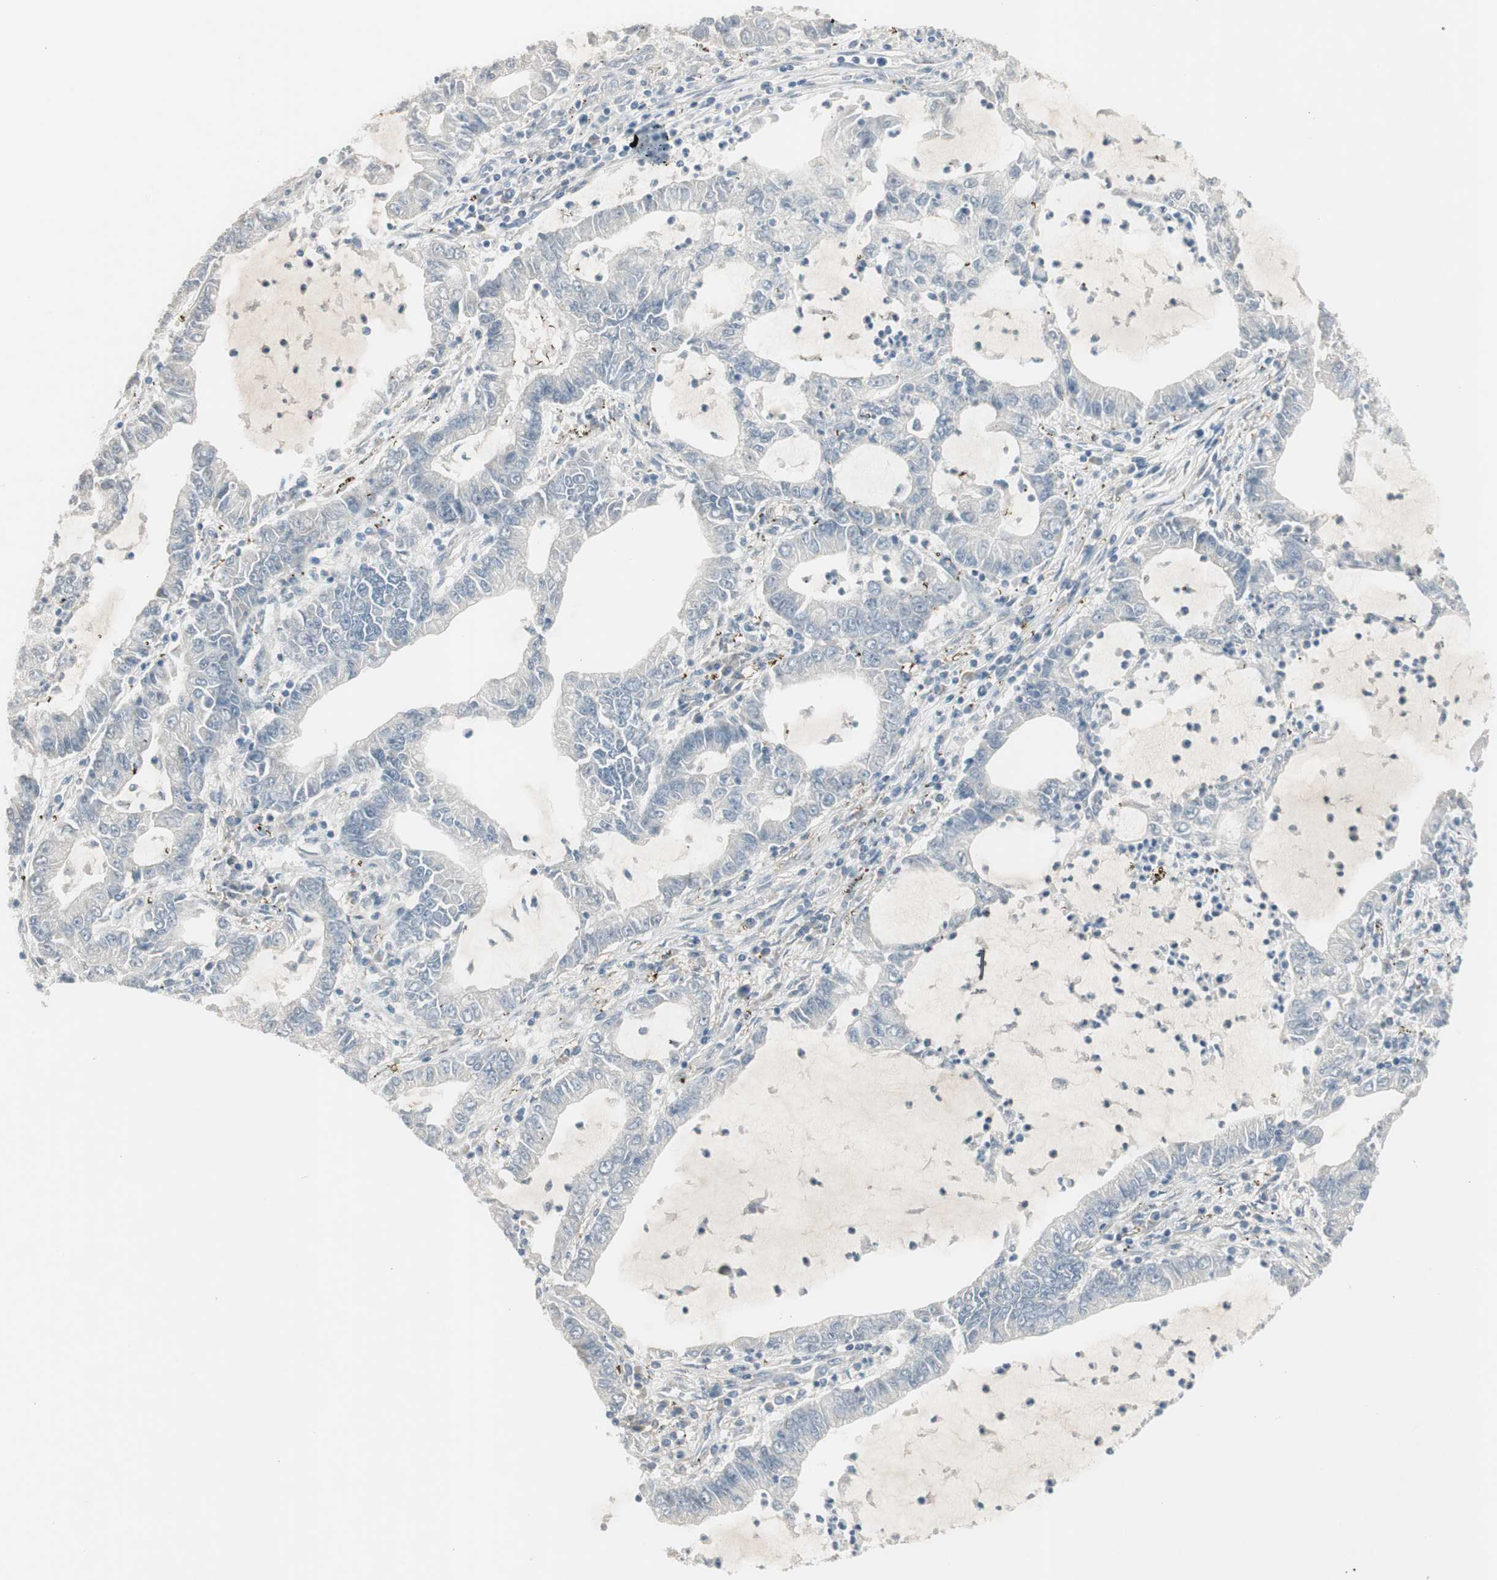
{"staining": {"intensity": "negative", "quantity": "none", "location": "none"}, "tissue": "lung cancer", "cell_type": "Tumor cells", "image_type": "cancer", "snomed": [{"axis": "morphology", "description": "Adenocarcinoma, NOS"}, {"axis": "topography", "description": "Lung"}], "caption": "A high-resolution photomicrograph shows IHC staining of lung adenocarcinoma, which shows no significant positivity in tumor cells. (IHC, brightfield microscopy, high magnification).", "gene": "CACNA2D1", "patient": {"sex": "female", "age": 51}}